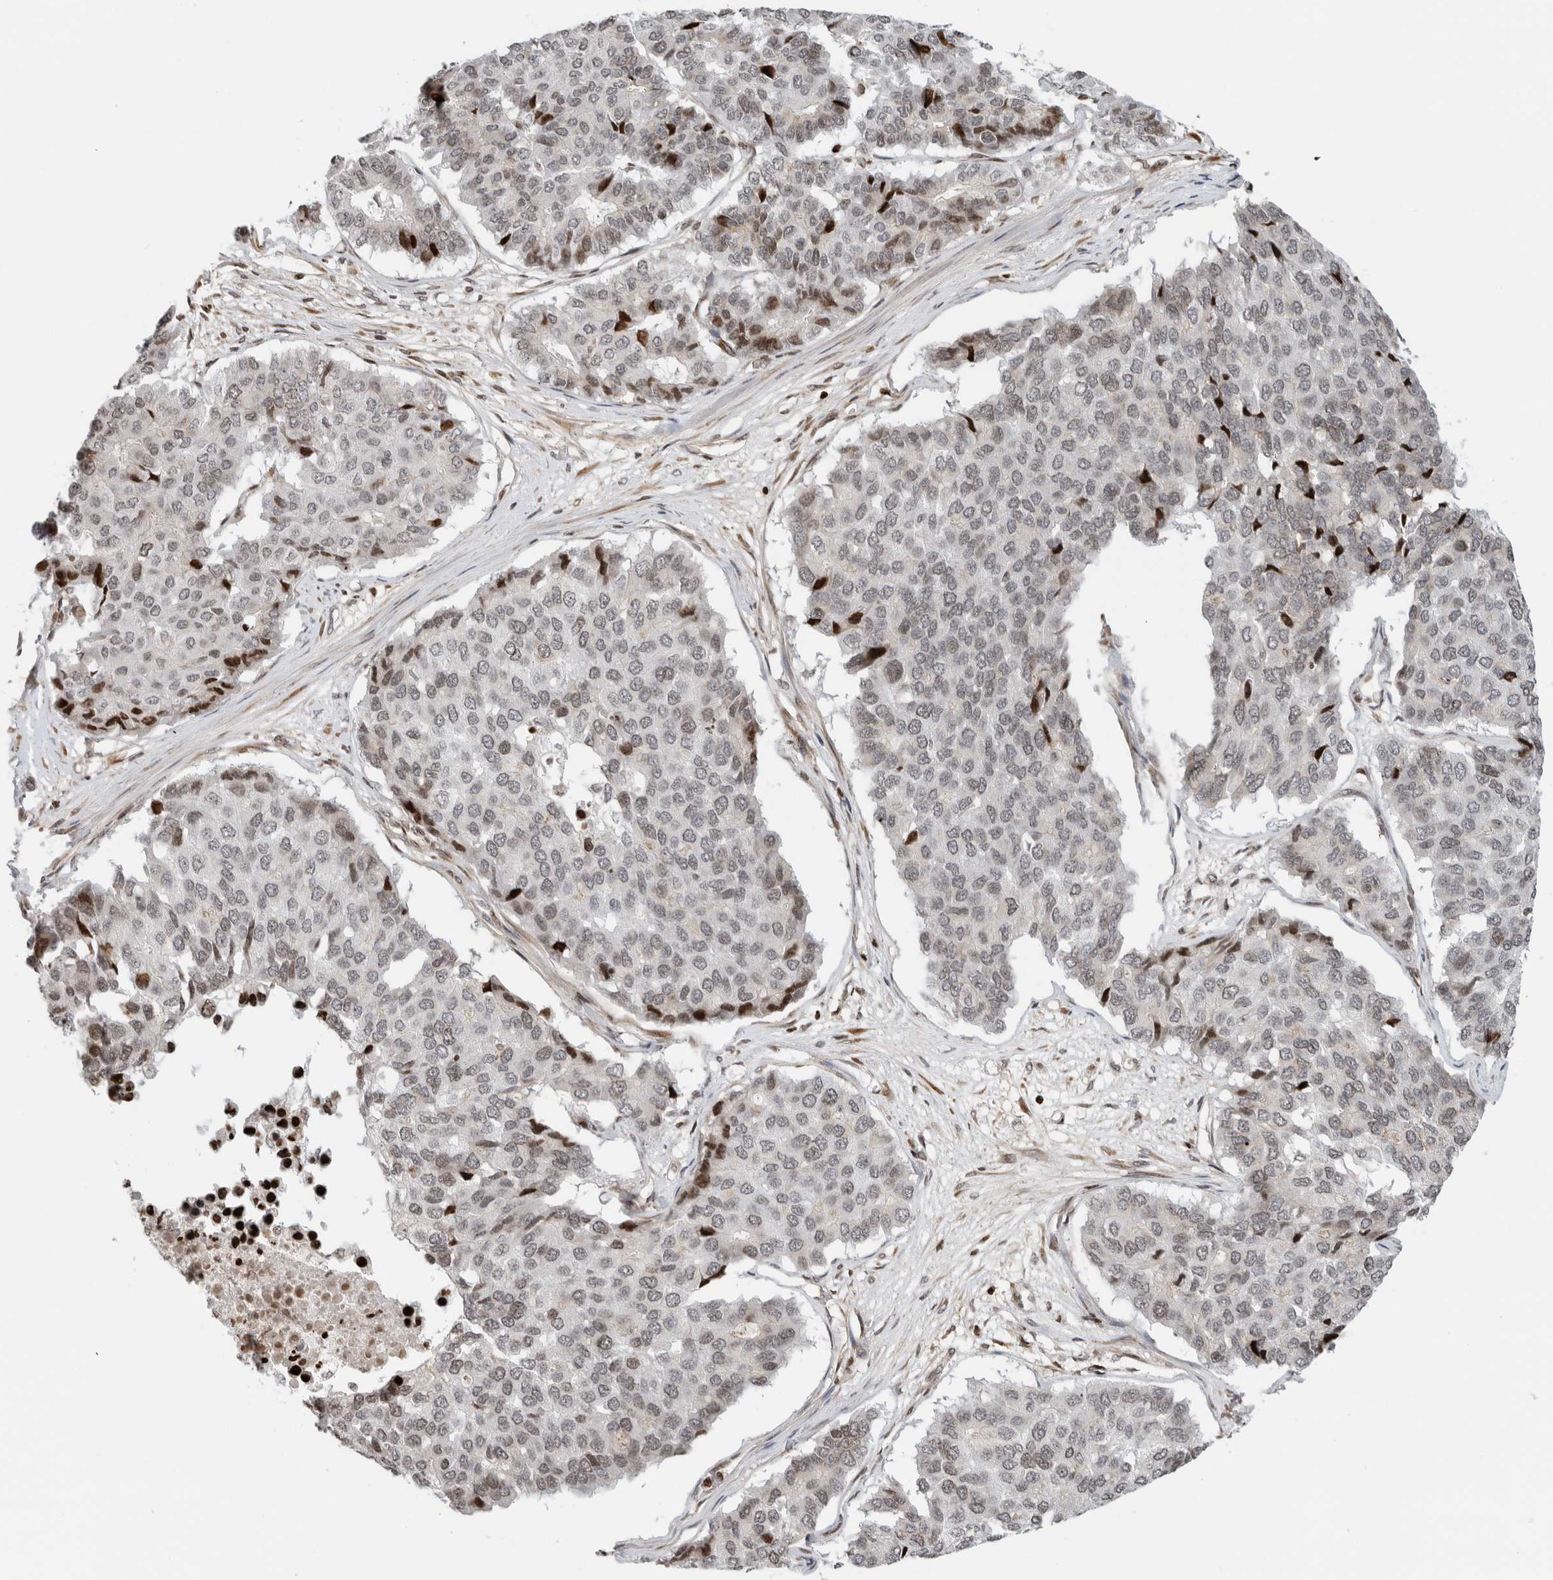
{"staining": {"intensity": "weak", "quantity": ">75%", "location": "nuclear"}, "tissue": "pancreatic cancer", "cell_type": "Tumor cells", "image_type": "cancer", "snomed": [{"axis": "morphology", "description": "Adenocarcinoma, NOS"}, {"axis": "topography", "description": "Pancreas"}], "caption": "Human adenocarcinoma (pancreatic) stained for a protein (brown) exhibits weak nuclear positive positivity in approximately >75% of tumor cells.", "gene": "GINS4", "patient": {"sex": "male", "age": 50}}